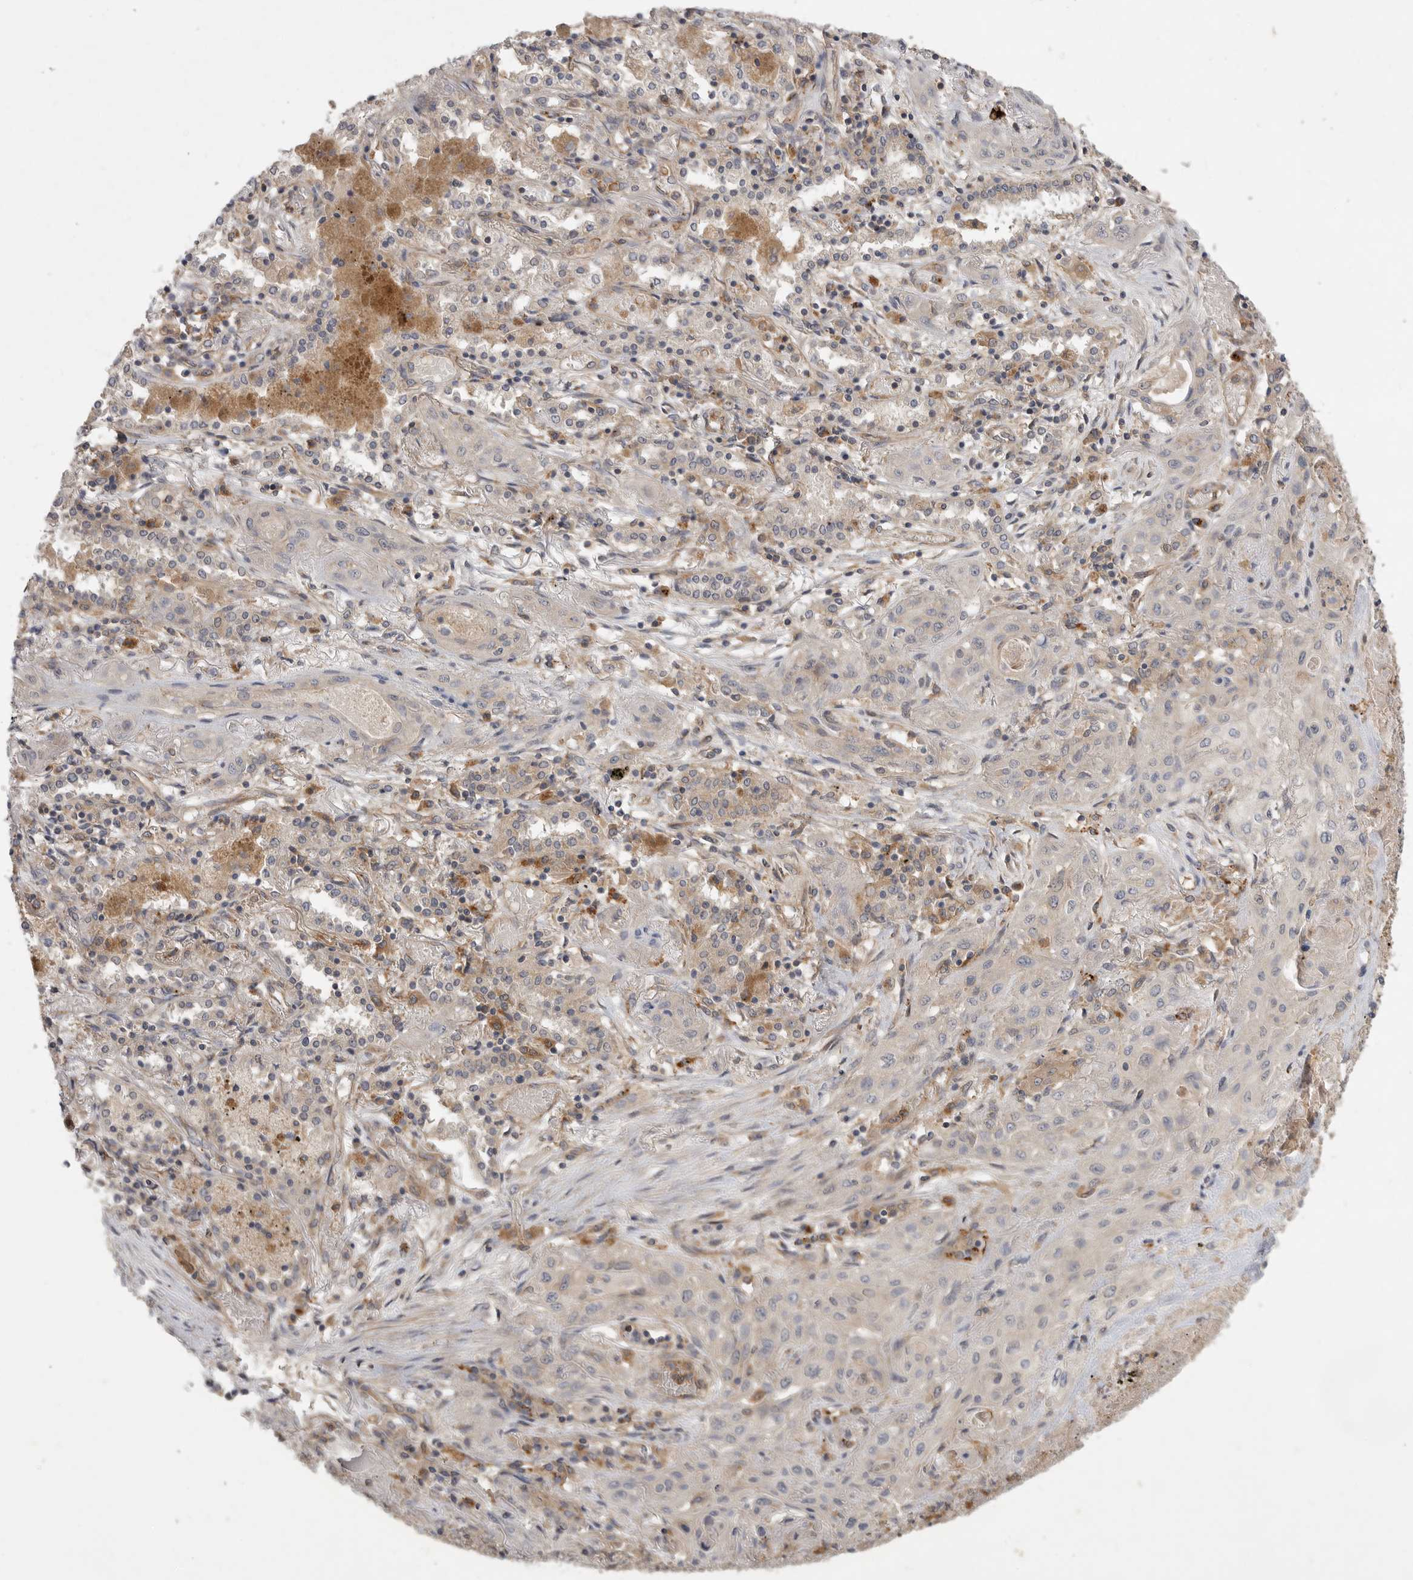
{"staining": {"intensity": "negative", "quantity": "none", "location": "none"}, "tissue": "lung cancer", "cell_type": "Tumor cells", "image_type": "cancer", "snomed": [{"axis": "morphology", "description": "Squamous cell carcinoma, NOS"}, {"axis": "topography", "description": "Lung"}], "caption": "Immunohistochemistry histopathology image of neoplastic tissue: lung squamous cell carcinoma stained with DAB exhibits no significant protein positivity in tumor cells.", "gene": "ZNF232", "patient": {"sex": "female", "age": 47}}